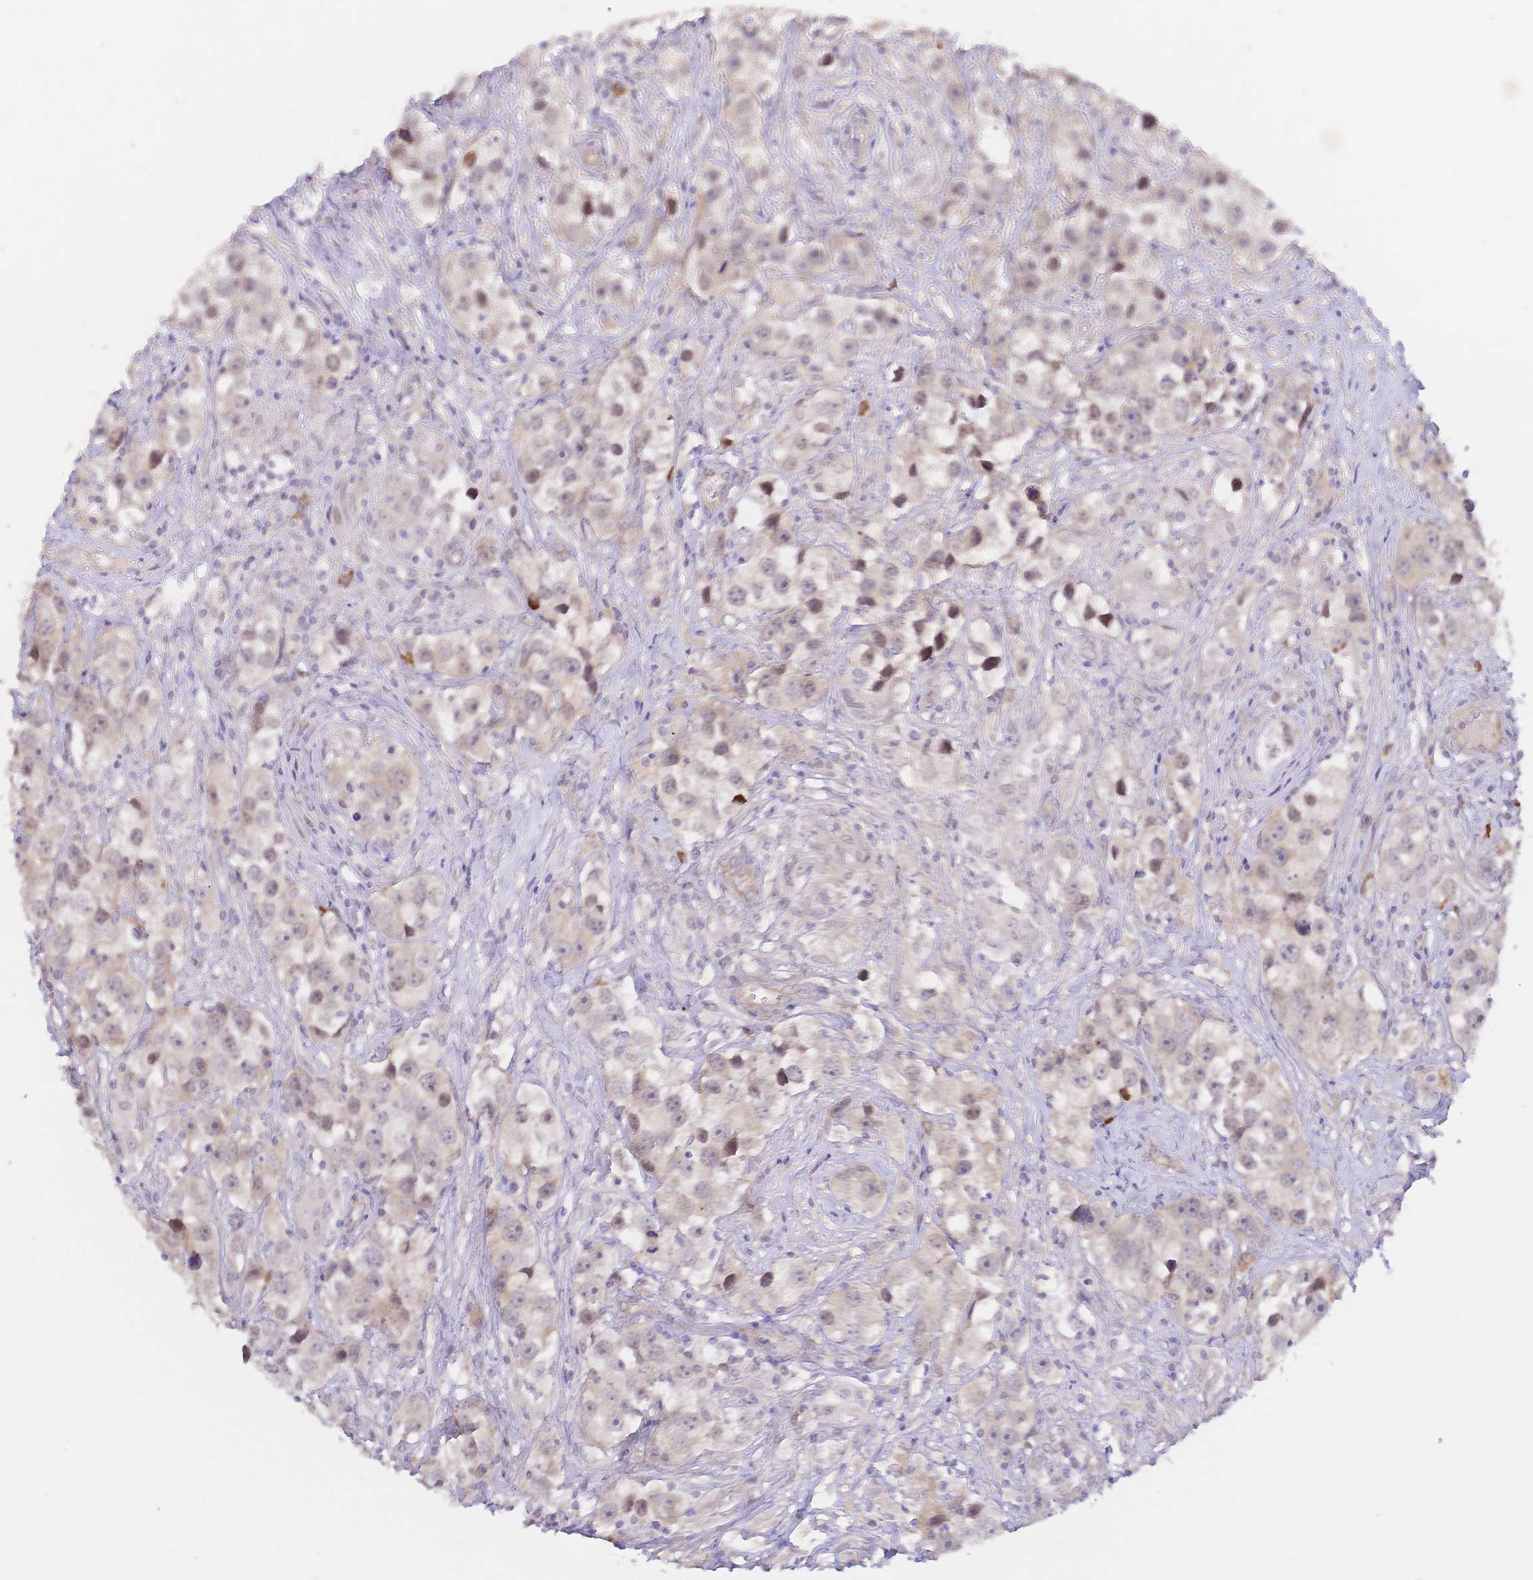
{"staining": {"intensity": "weak", "quantity": "25%-75%", "location": "cytoplasmic/membranous,nuclear"}, "tissue": "testis cancer", "cell_type": "Tumor cells", "image_type": "cancer", "snomed": [{"axis": "morphology", "description": "Seminoma, NOS"}, {"axis": "topography", "description": "Testis"}], "caption": "Testis seminoma was stained to show a protein in brown. There is low levels of weak cytoplasmic/membranous and nuclear staining in about 25%-75% of tumor cells.", "gene": "LMO4", "patient": {"sex": "male", "age": 49}}